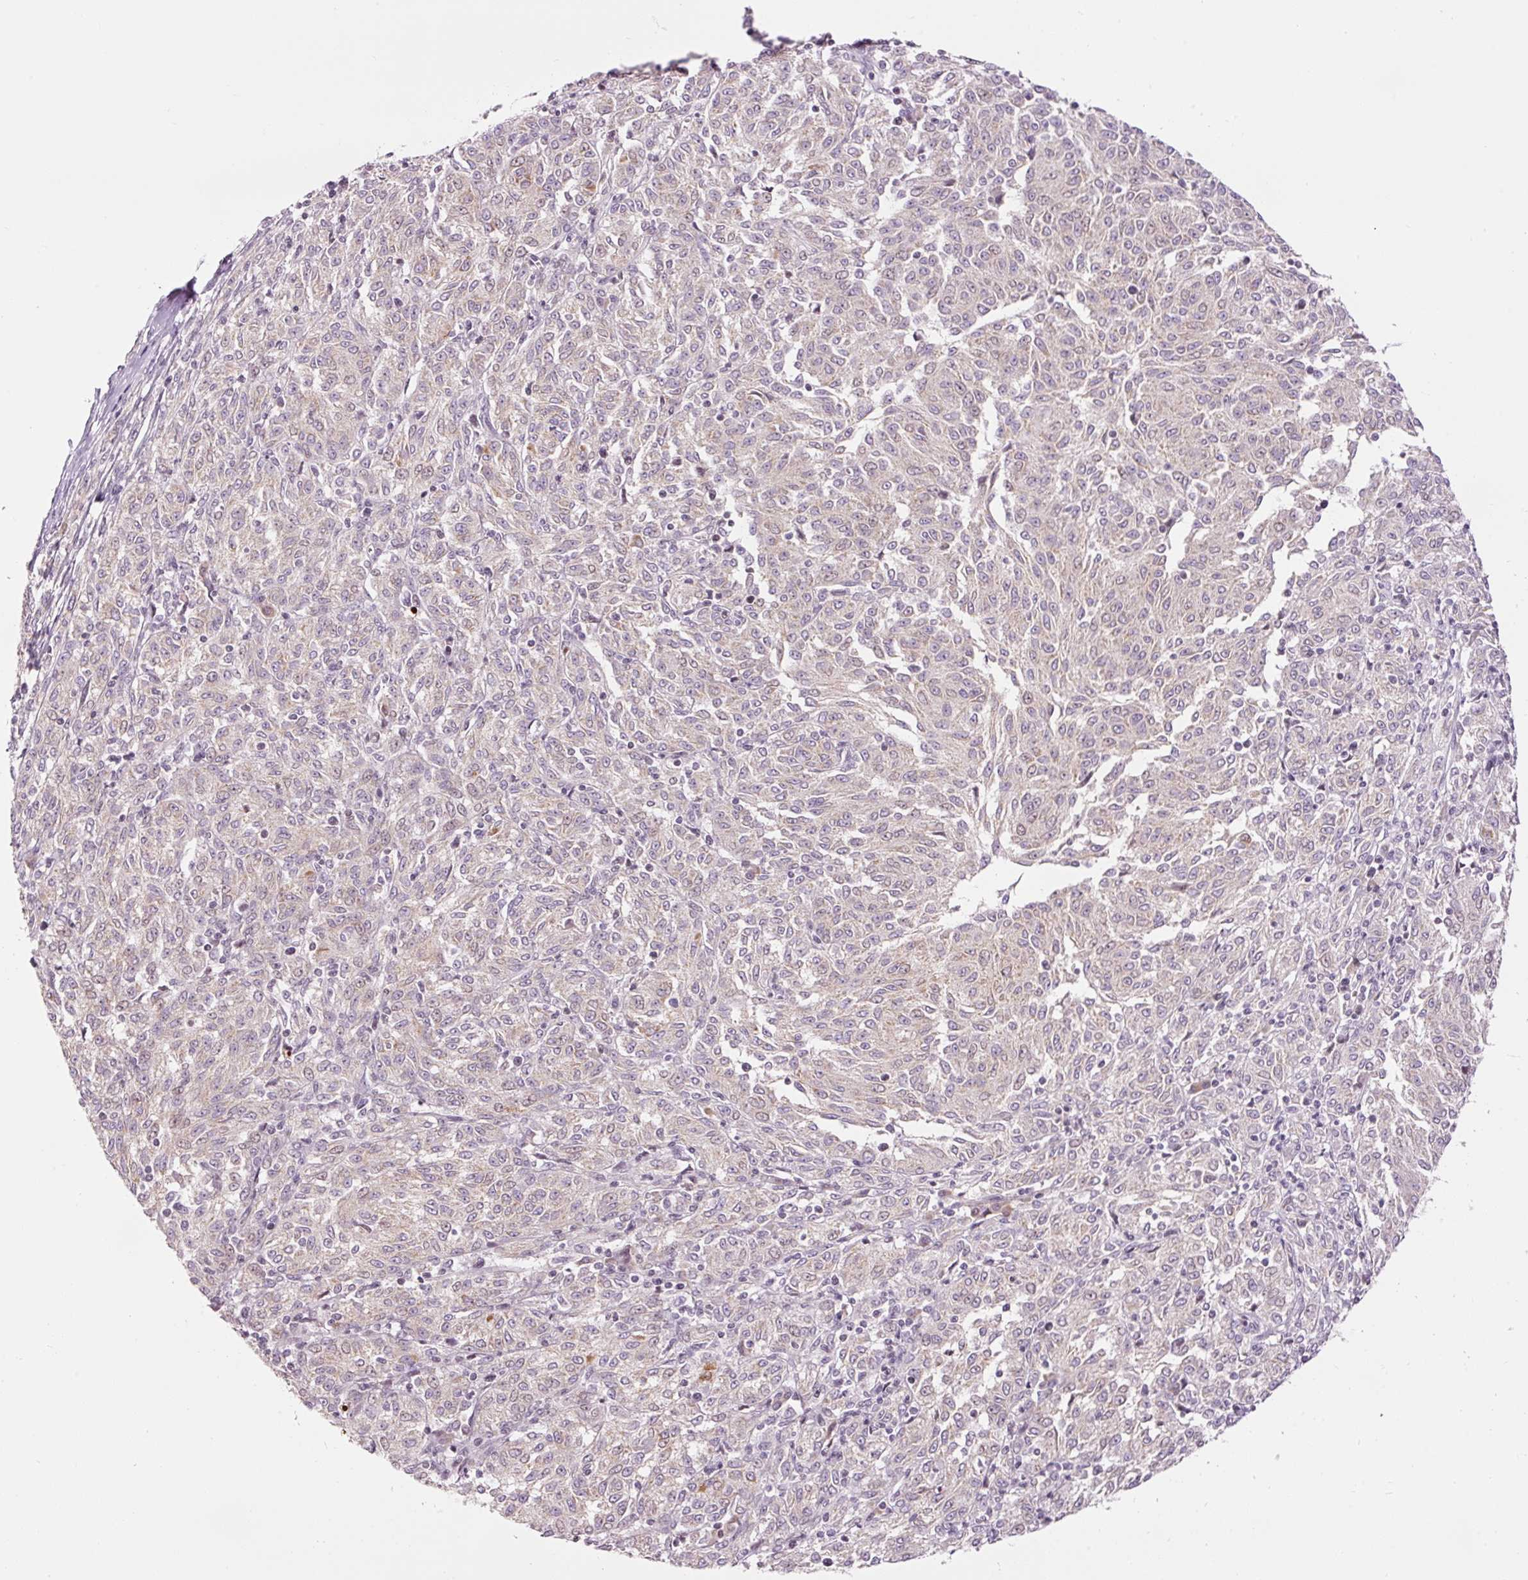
{"staining": {"intensity": "weak", "quantity": "<25%", "location": "cytoplasmic/membranous"}, "tissue": "melanoma", "cell_type": "Tumor cells", "image_type": "cancer", "snomed": [{"axis": "morphology", "description": "Malignant melanoma, NOS"}, {"axis": "topography", "description": "Skin"}], "caption": "Immunohistochemical staining of human melanoma displays no significant positivity in tumor cells. The staining is performed using DAB (3,3'-diaminobenzidine) brown chromogen with nuclei counter-stained in using hematoxylin.", "gene": "ABHD11", "patient": {"sex": "female", "age": 72}}